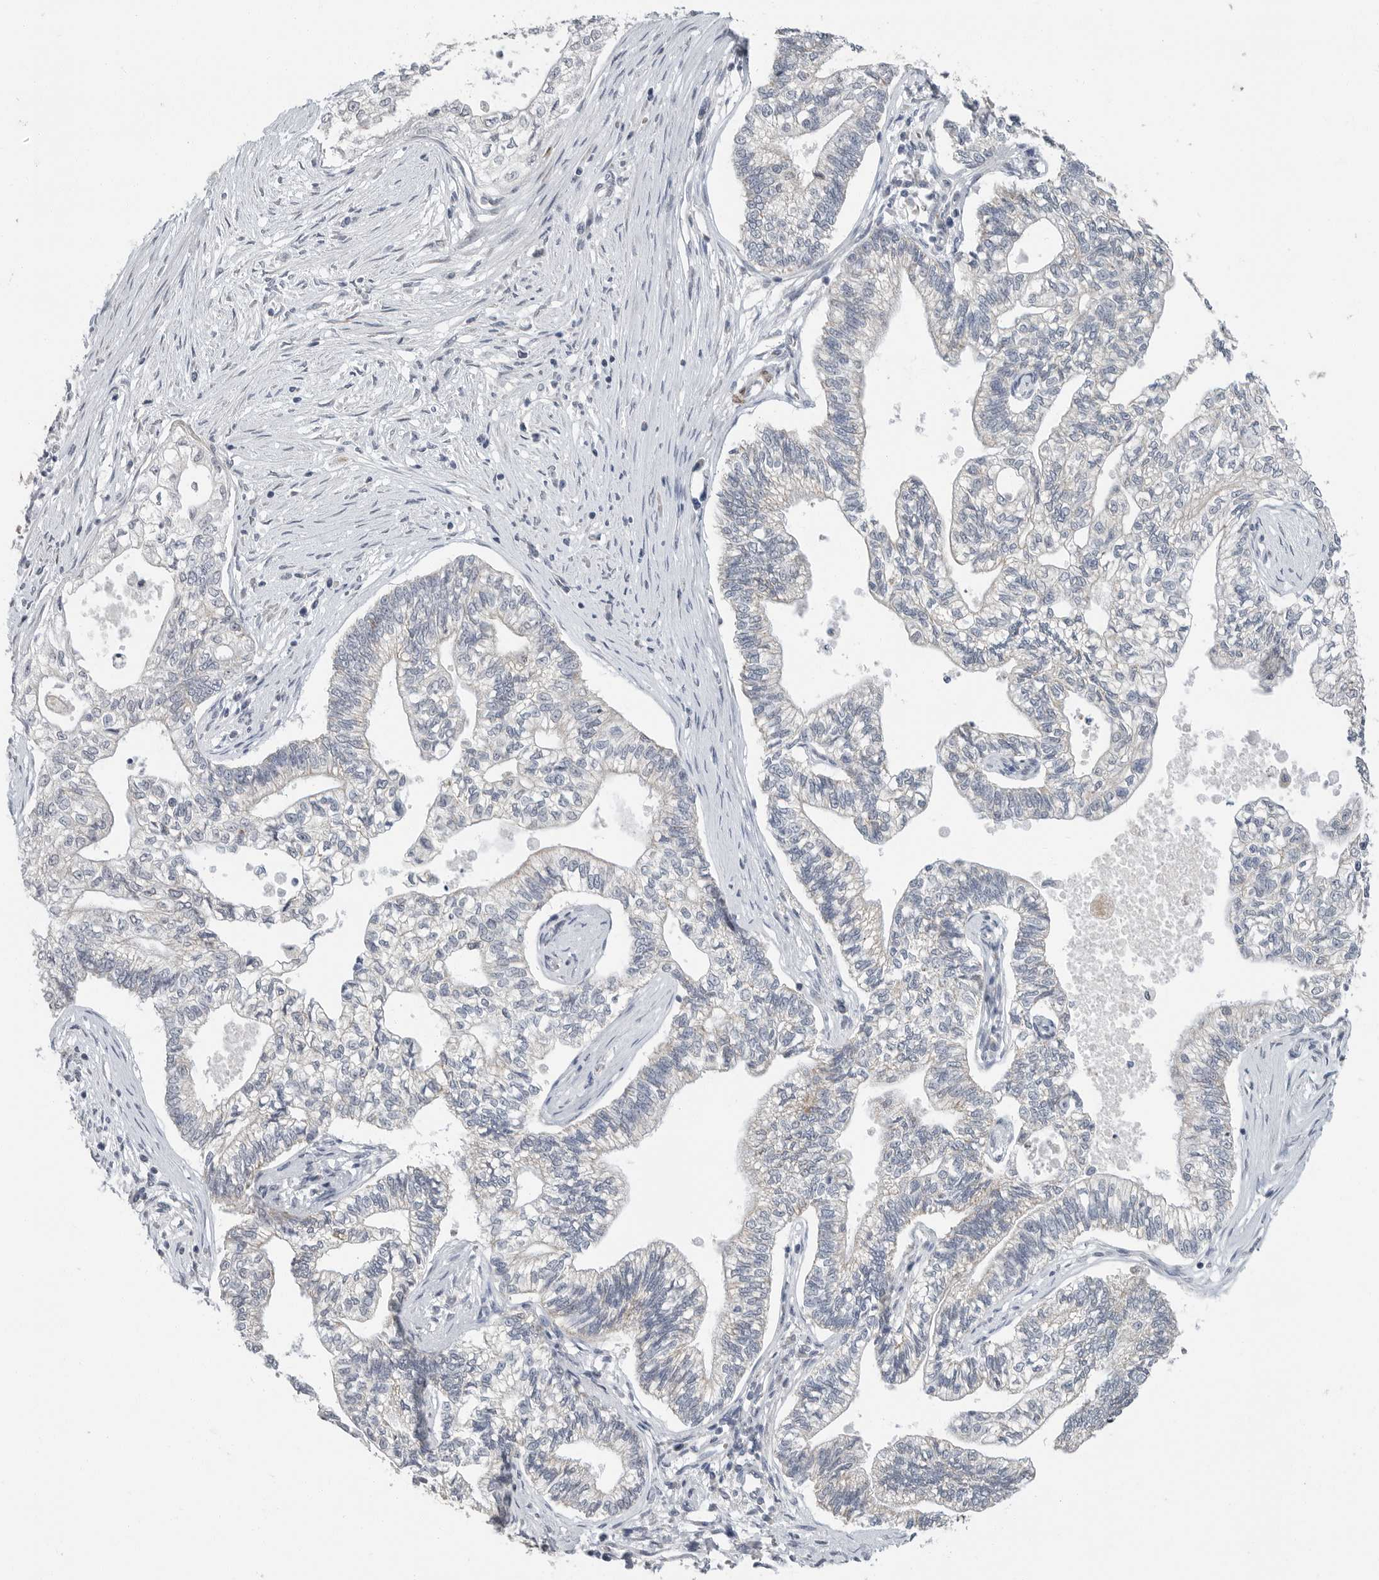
{"staining": {"intensity": "negative", "quantity": "none", "location": "none"}, "tissue": "pancreatic cancer", "cell_type": "Tumor cells", "image_type": "cancer", "snomed": [{"axis": "morphology", "description": "Adenocarcinoma, NOS"}, {"axis": "topography", "description": "Pancreas"}], "caption": "Micrograph shows no significant protein positivity in tumor cells of pancreatic adenocarcinoma.", "gene": "PLN", "patient": {"sex": "male", "age": 72}}